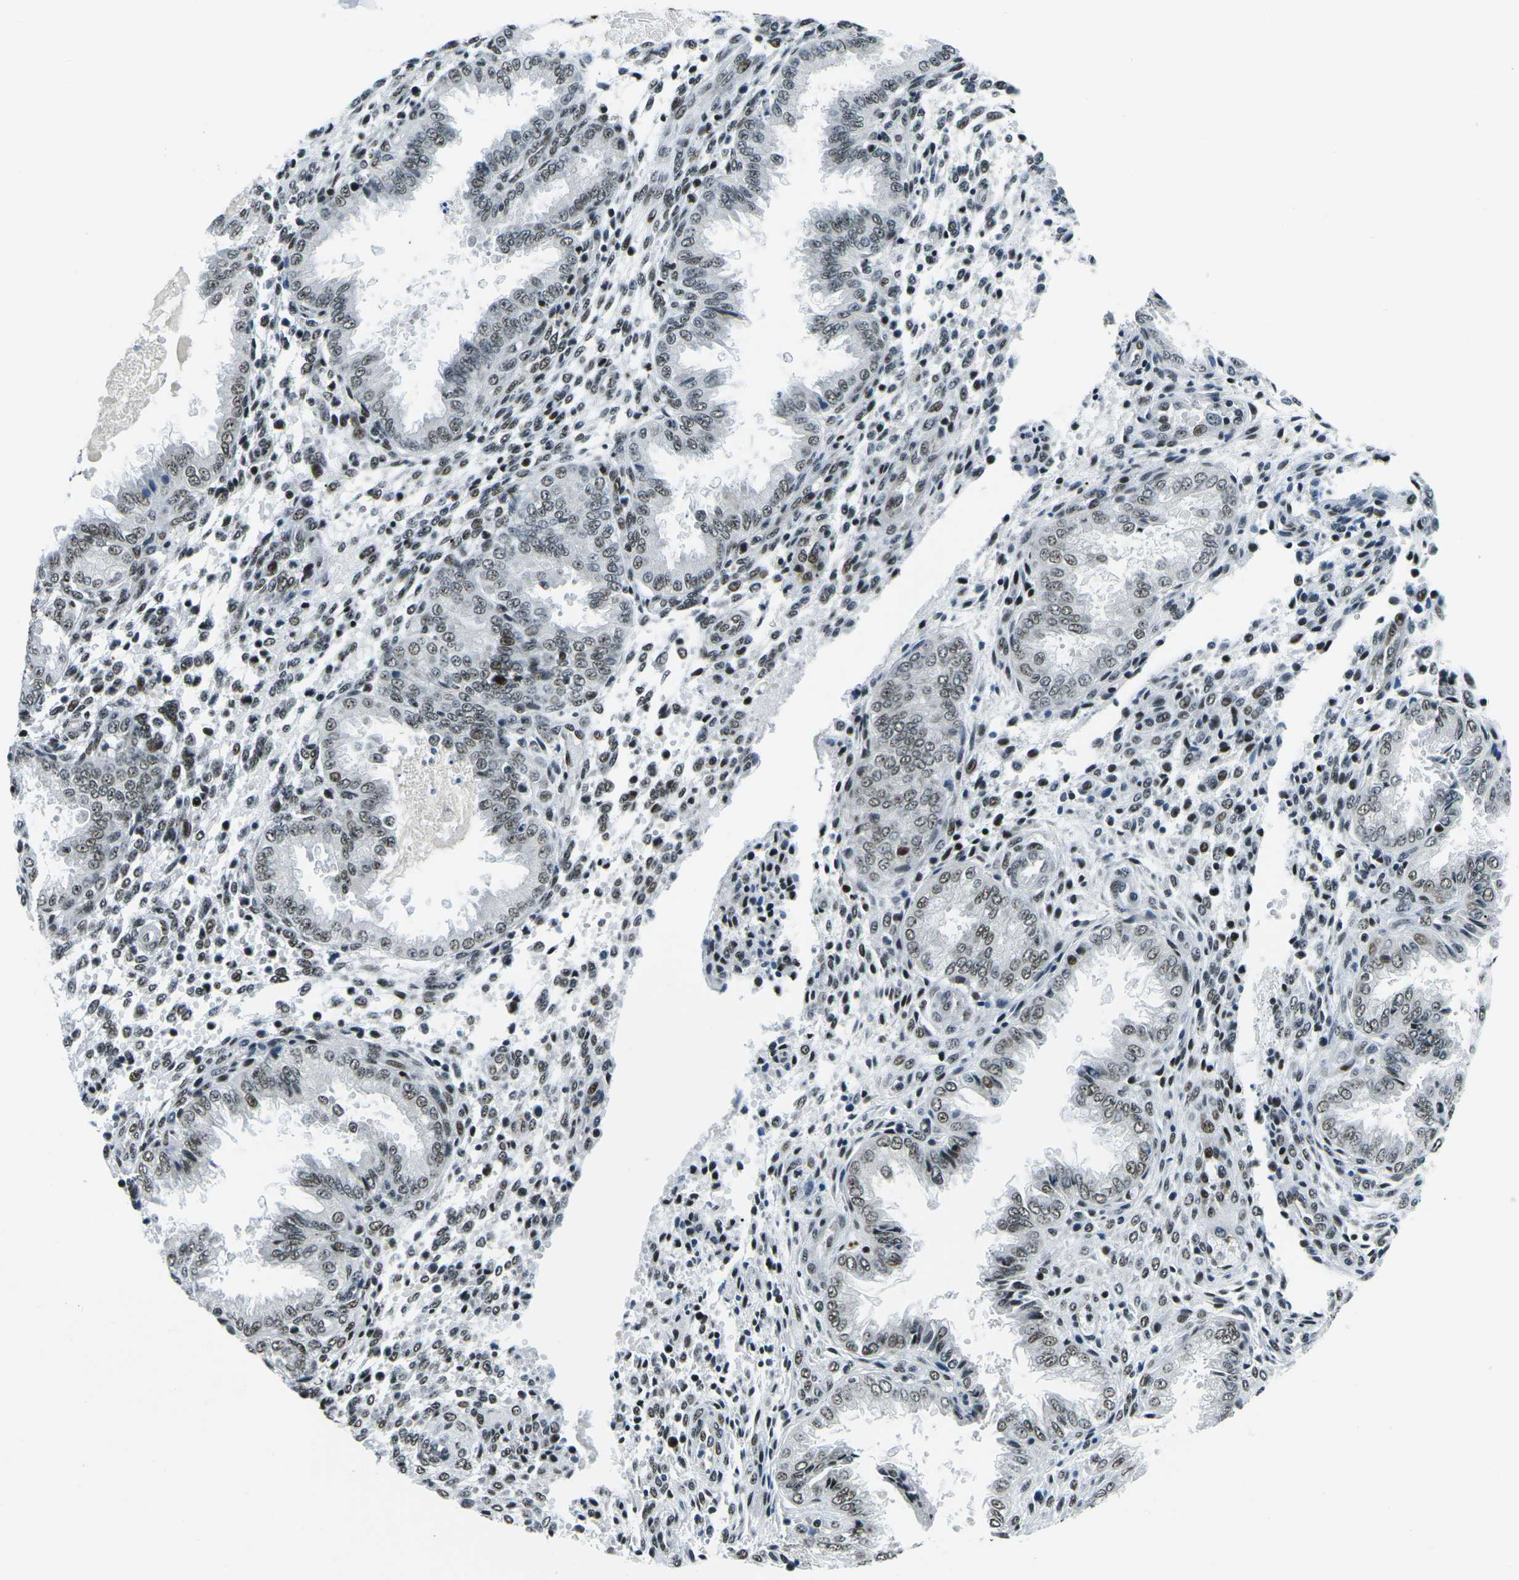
{"staining": {"intensity": "moderate", "quantity": "25%-75%", "location": "nuclear"}, "tissue": "endometrium", "cell_type": "Cells in endometrial stroma", "image_type": "normal", "snomed": [{"axis": "morphology", "description": "Normal tissue, NOS"}, {"axis": "topography", "description": "Endometrium"}], "caption": "The image displays immunohistochemical staining of benign endometrium. There is moderate nuclear positivity is present in approximately 25%-75% of cells in endometrial stroma.", "gene": "RBL2", "patient": {"sex": "female", "age": 33}}